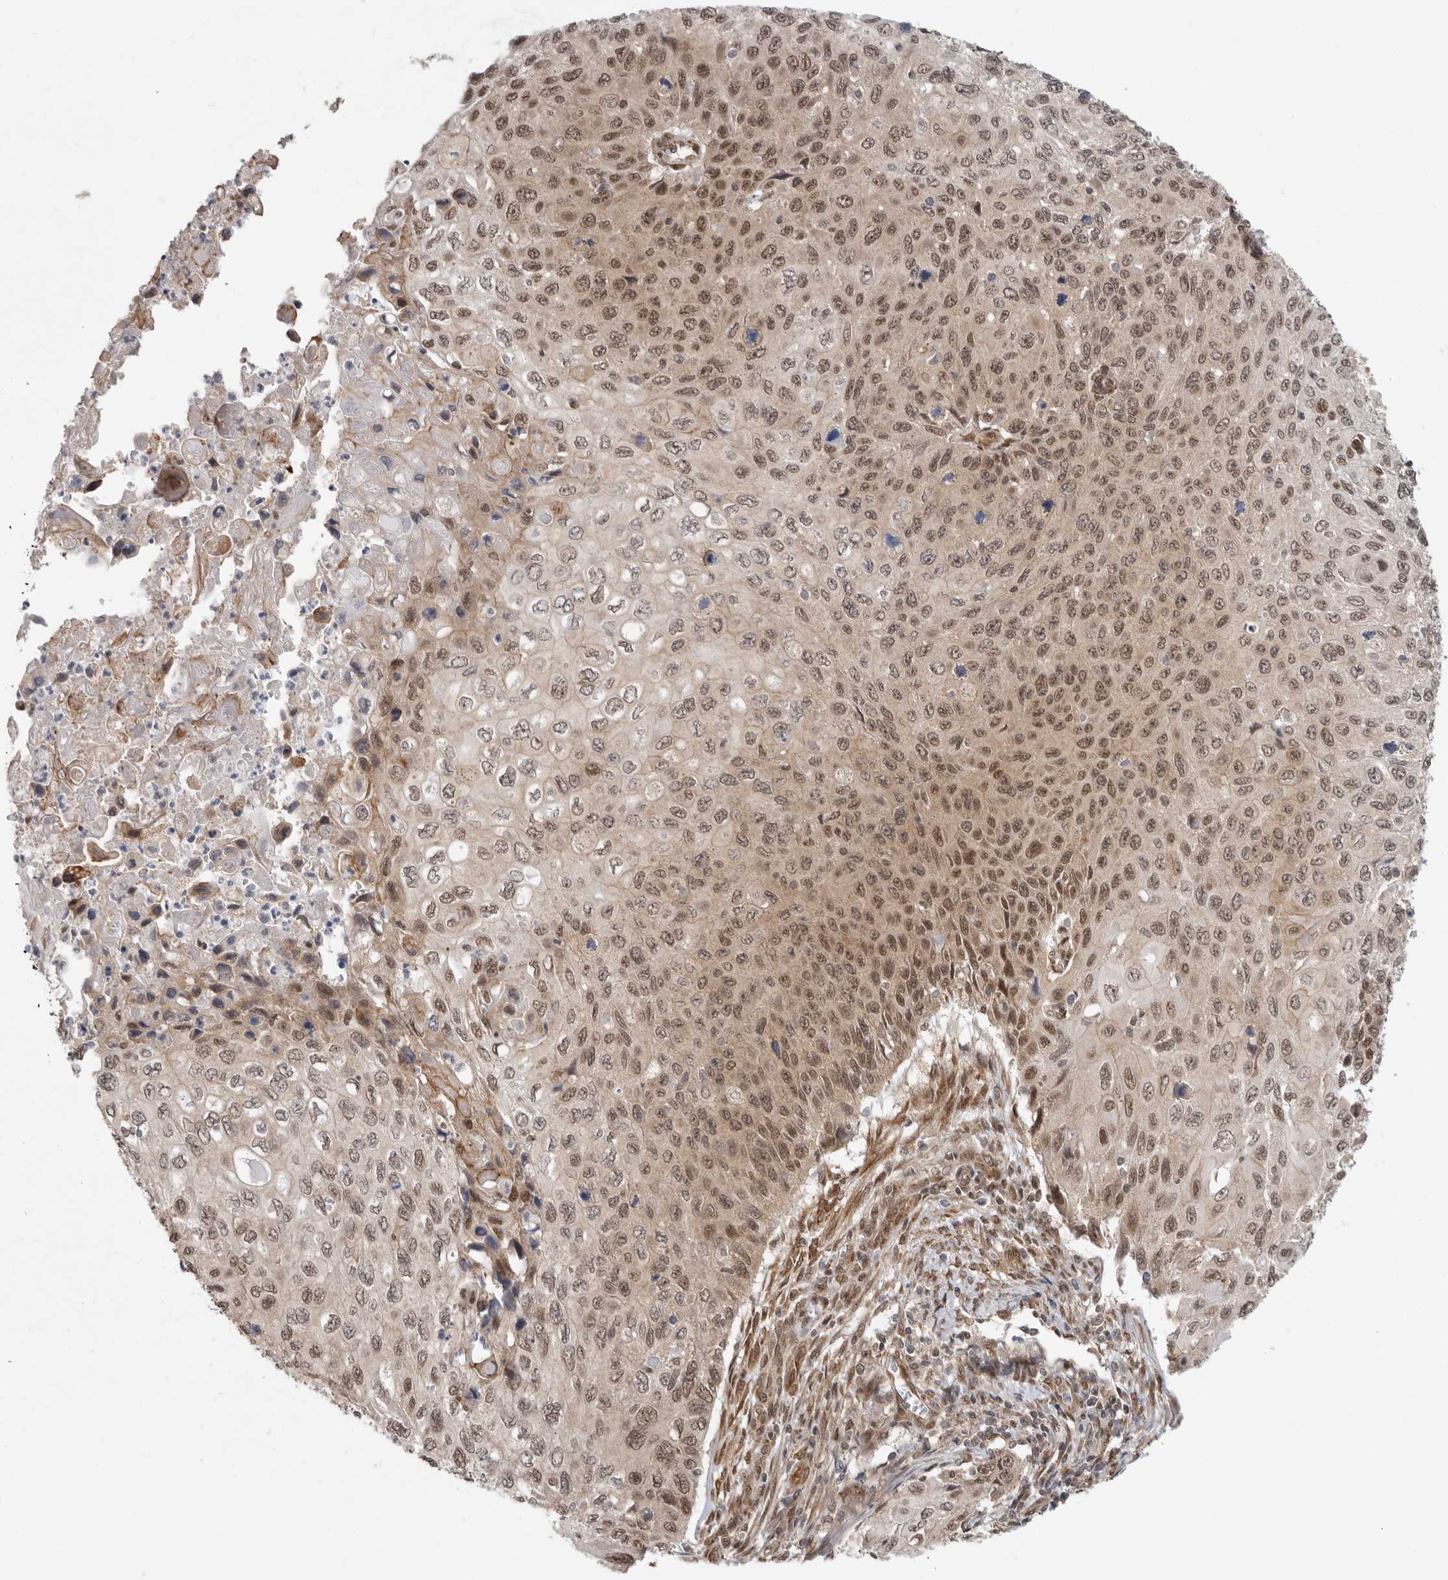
{"staining": {"intensity": "moderate", "quantity": ">75%", "location": "cytoplasmic/membranous,nuclear"}, "tissue": "cervical cancer", "cell_type": "Tumor cells", "image_type": "cancer", "snomed": [{"axis": "morphology", "description": "Squamous cell carcinoma, NOS"}, {"axis": "topography", "description": "Cervix"}], "caption": "The photomicrograph exhibits immunohistochemical staining of cervical squamous cell carcinoma. There is moderate cytoplasmic/membranous and nuclear positivity is seen in approximately >75% of tumor cells.", "gene": "VPS50", "patient": {"sex": "female", "age": 70}}